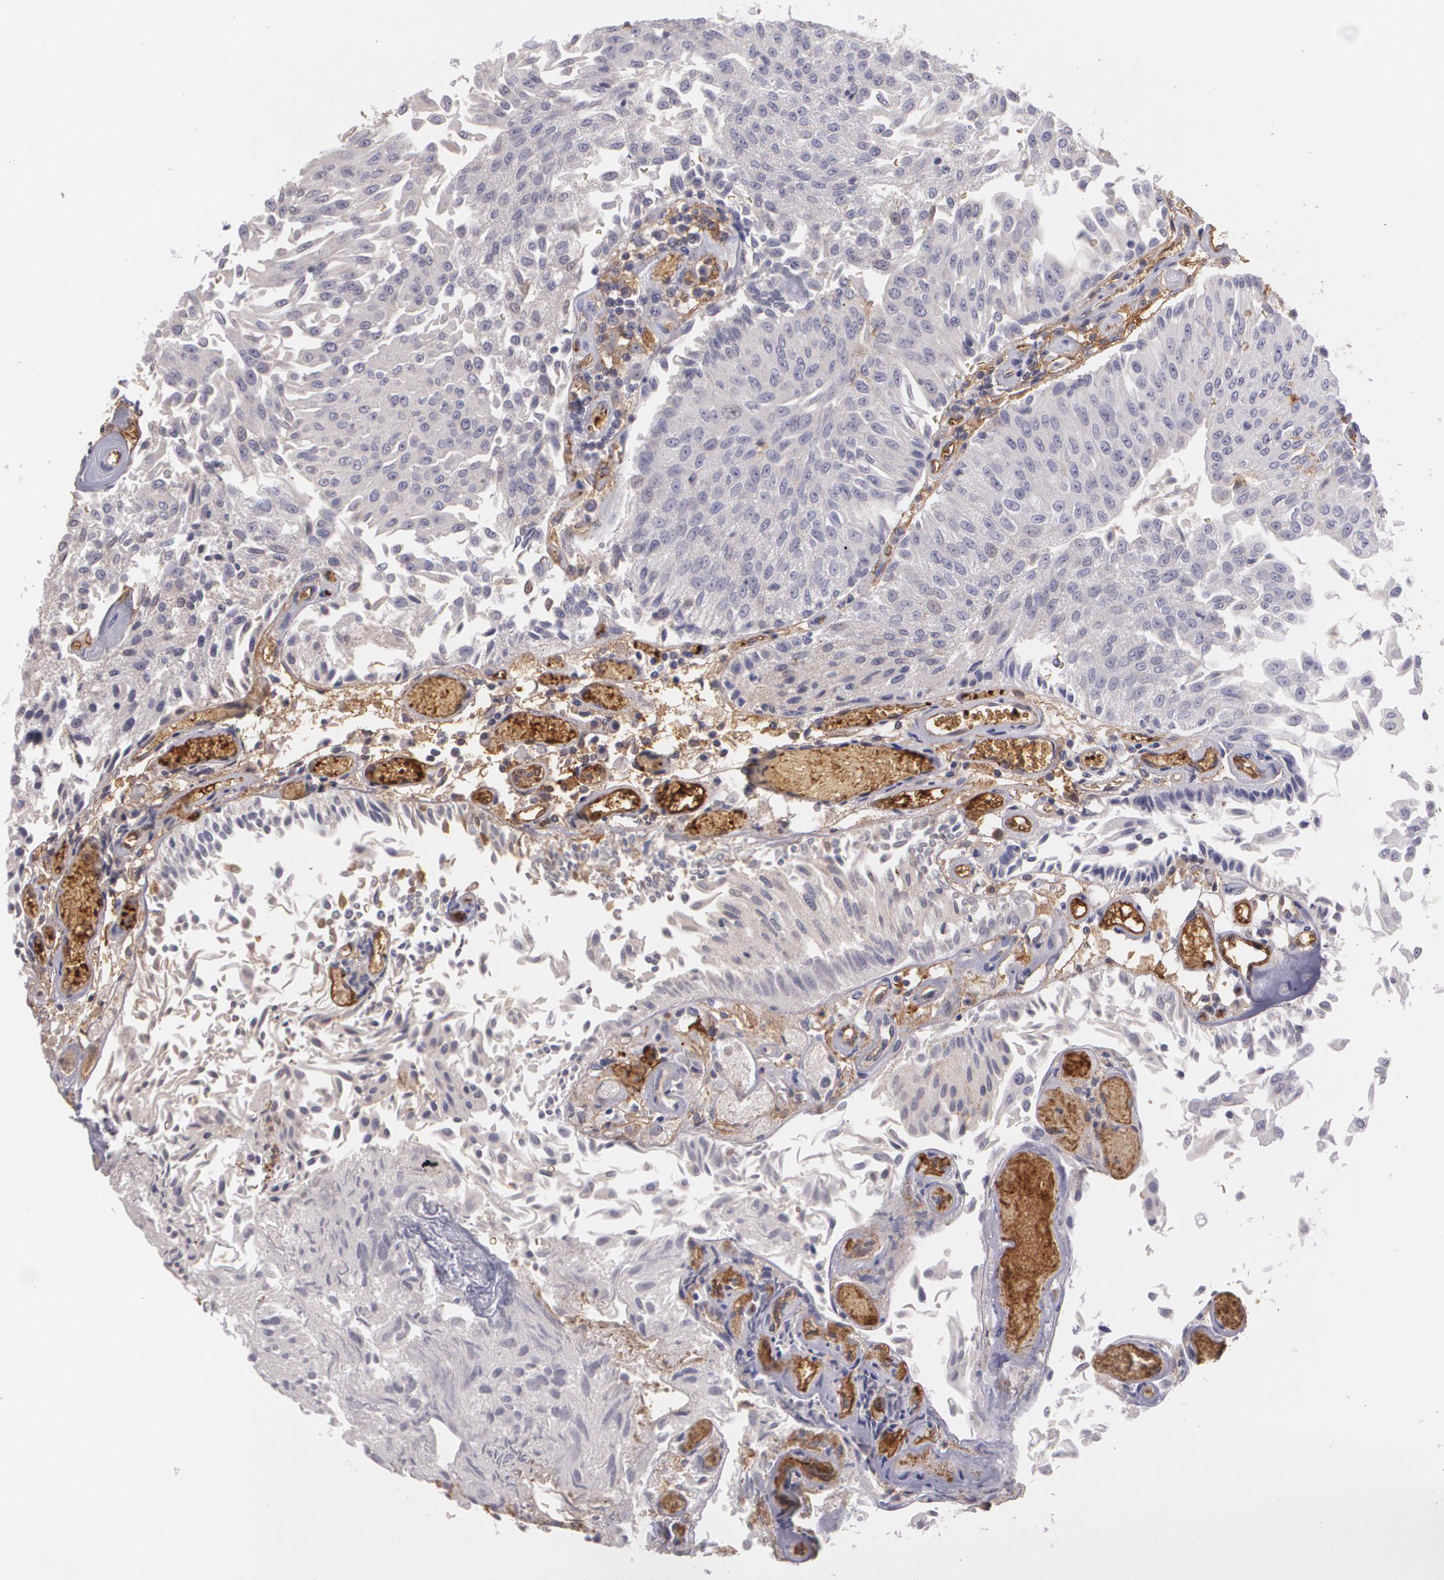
{"staining": {"intensity": "negative", "quantity": "none", "location": "none"}, "tissue": "urothelial cancer", "cell_type": "Tumor cells", "image_type": "cancer", "snomed": [{"axis": "morphology", "description": "Urothelial carcinoma, Low grade"}, {"axis": "topography", "description": "Urinary bladder"}], "caption": "The IHC histopathology image has no significant staining in tumor cells of urothelial cancer tissue.", "gene": "ACE", "patient": {"sex": "male", "age": 86}}